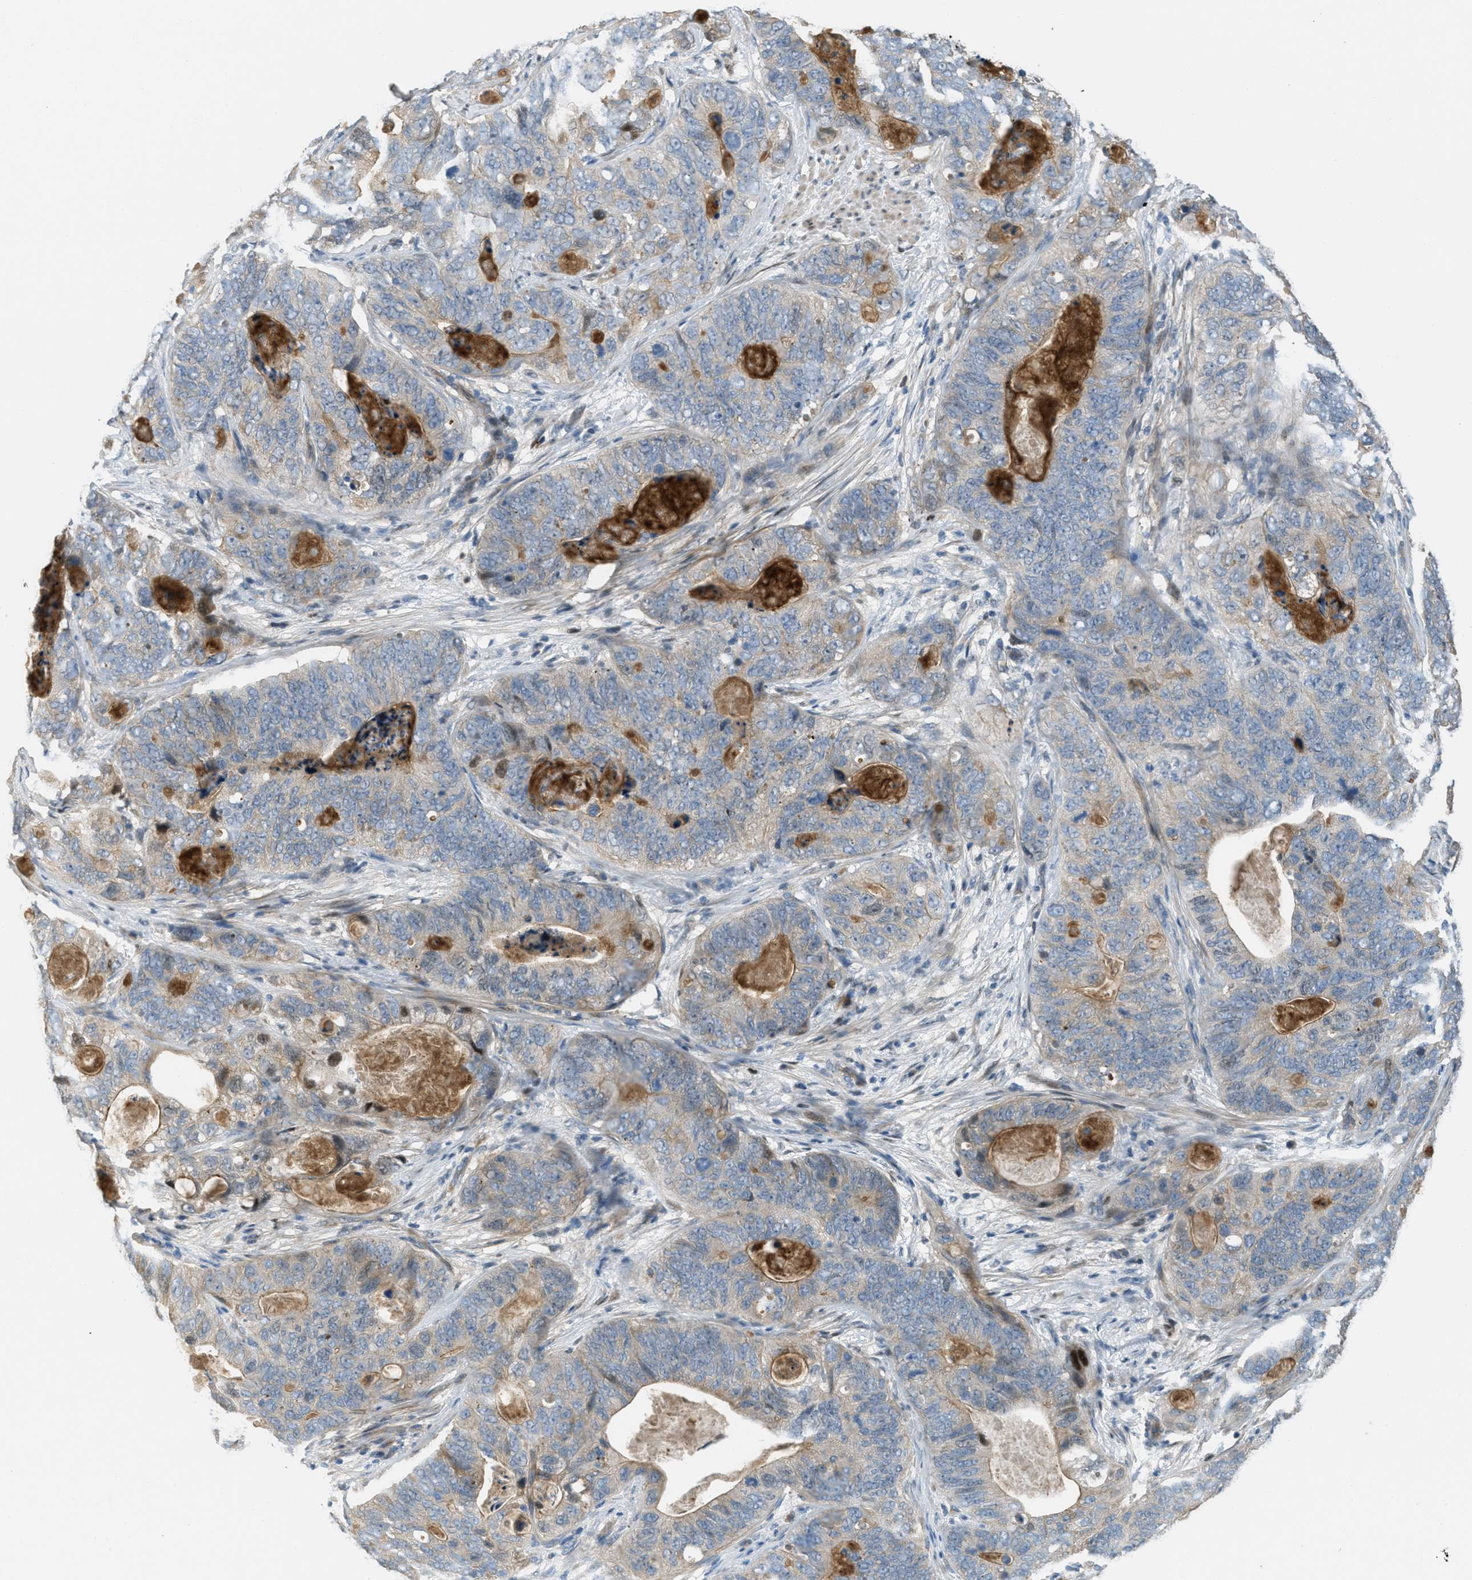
{"staining": {"intensity": "weak", "quantity": "<25%", "location": "cytoplasmic/membranous"}, "tissue": "stomach cancer", "cell_type": "Tumor cells", "image_type": "cancer", "snomed": [{"axis": "morphology", "description": "Adenocarcinoma, NOS"}, {"axis": "topography", "description": "Stomach"}], "caption": "This photomicrograph is of stomach cancer stained with IHC to label a protein in brown with the nuclei are counter-stained blue. There is no positivity in tumor cells.", "gene": "ADCY6", "patient": {"sex": "female", "age": 89}}